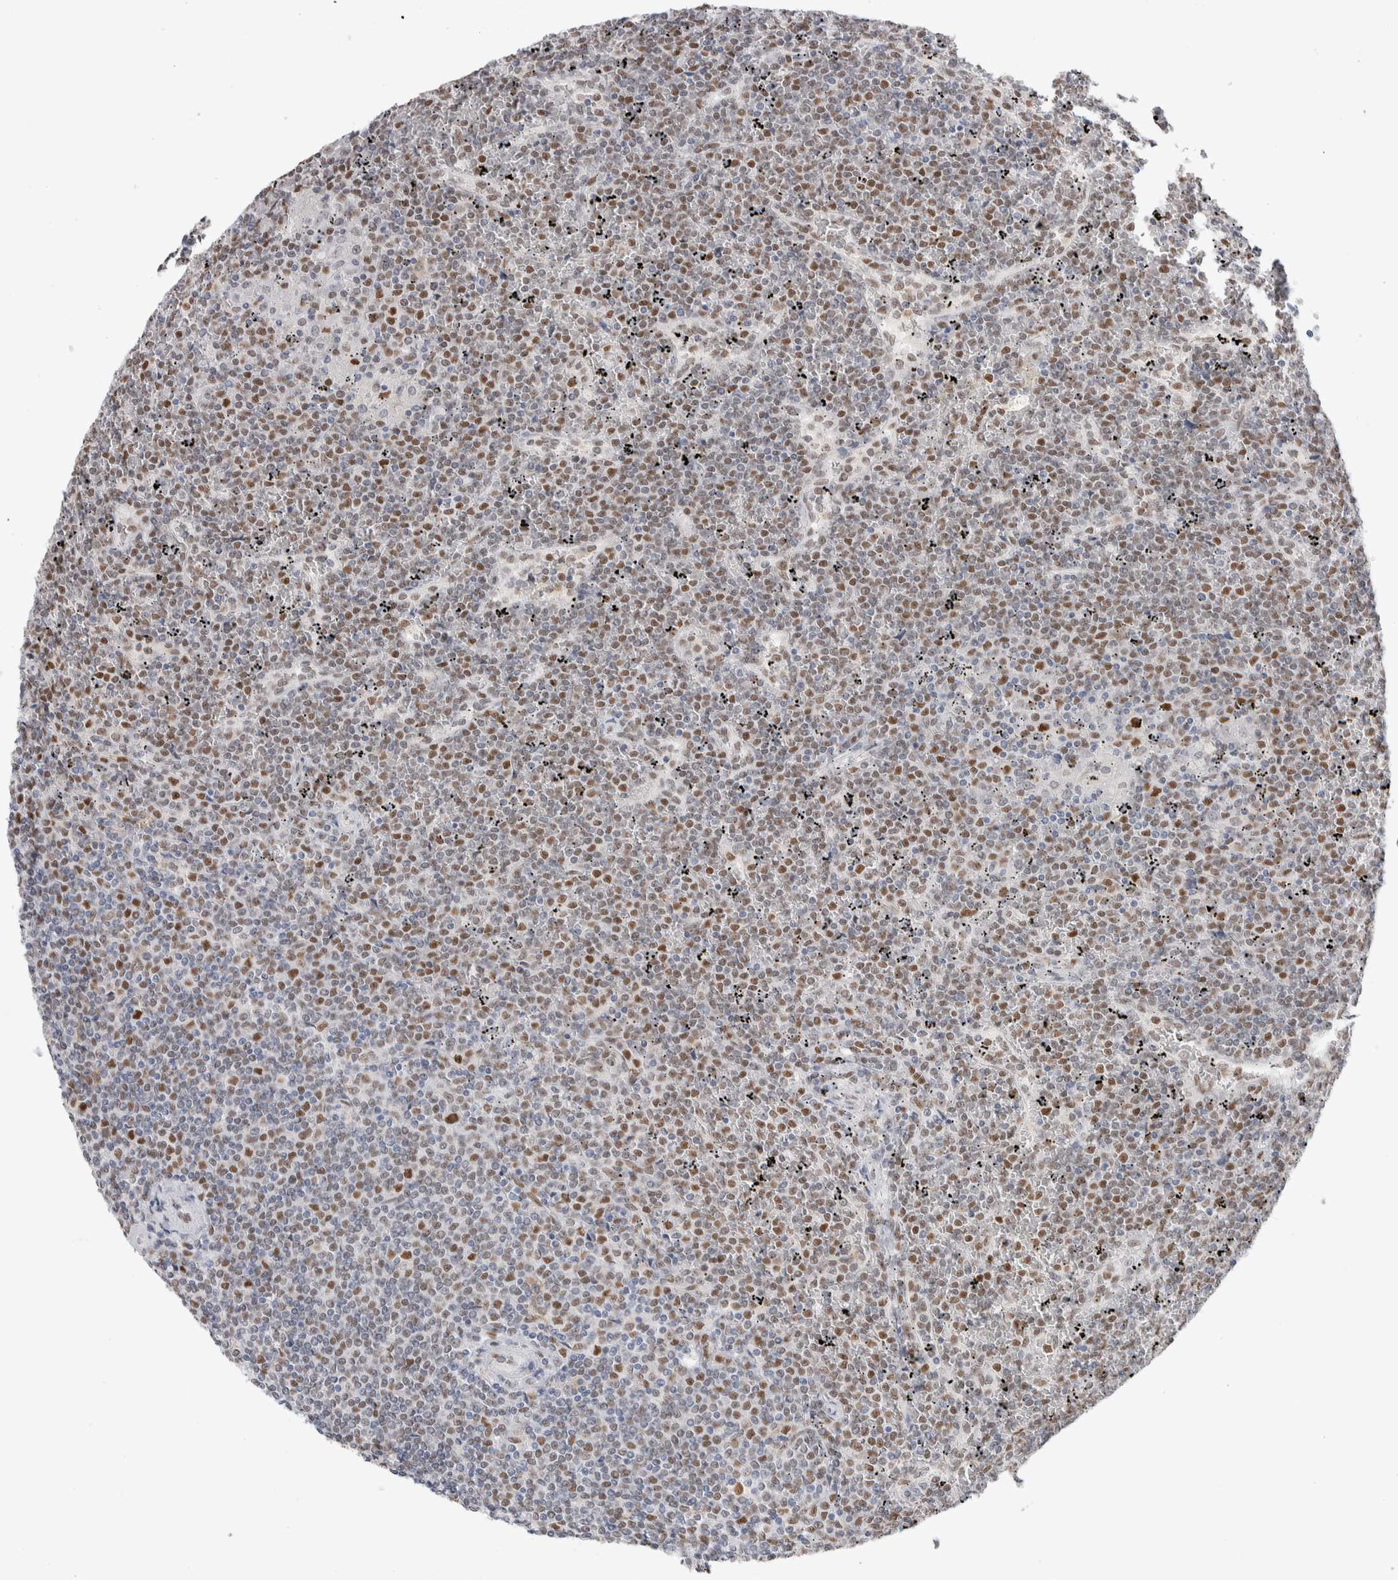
{"staining": {"intensity": "moderate", "quantity": "25%-75%", "location": "nuclear"}, "tissue": "lymphoma", "cell_type": "Tumor cells", "image_type": "cancer", "snomed": [{"axis": "morphology", "description": "Malignant lymphoma, non-Hodgkin's type, Low grade"}, {"axis": "topography", "description": "Spleen"}], "caption": "This micrograph reveals immunohistochemistry staining of human malignant lymphoma, non-Hodgkin's type (low-grade), with medium moderate nuclear expression in approximately 25%-75% of tumor cells.", "gene": "PRMT1", "patient": {"sex": "female", "age": 19}}